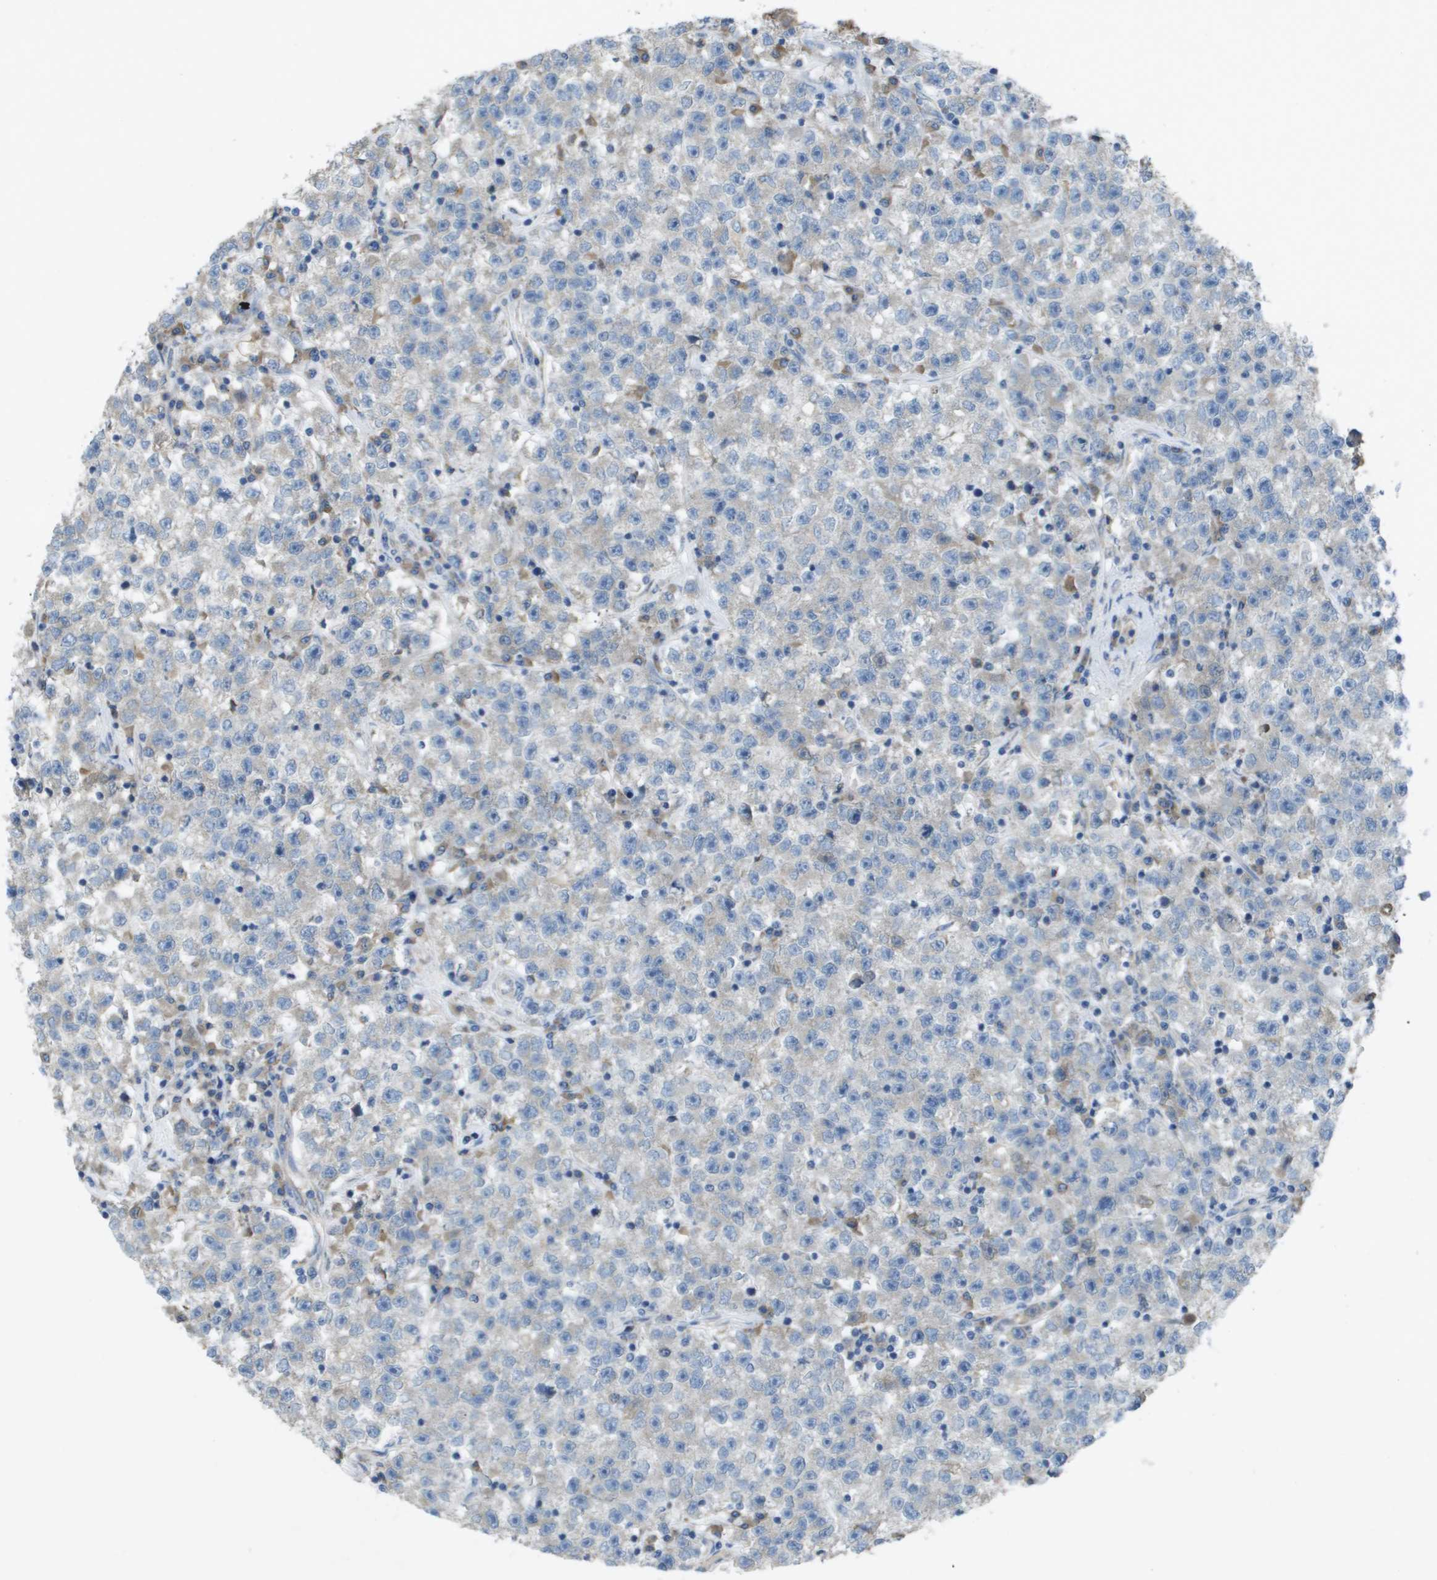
{"staining": {"intensity": "negative", "quantity": "none", "location": "none"}, "tissue": "testis cancer", "cell_type": "Tumor cells", "image_type": "cancer", "snomed": [{"axis": "morphology", "description": "Seminoma, NOS"}, {"axis": "topography", "description": "Testis"}], "caption": "IHC micrograph of human seminoma (testis) stained for a protein (brown), which shows no staining in tumor cells.", "gene": "CLCN2", "patient": {"sex": "male", "age": 22}}